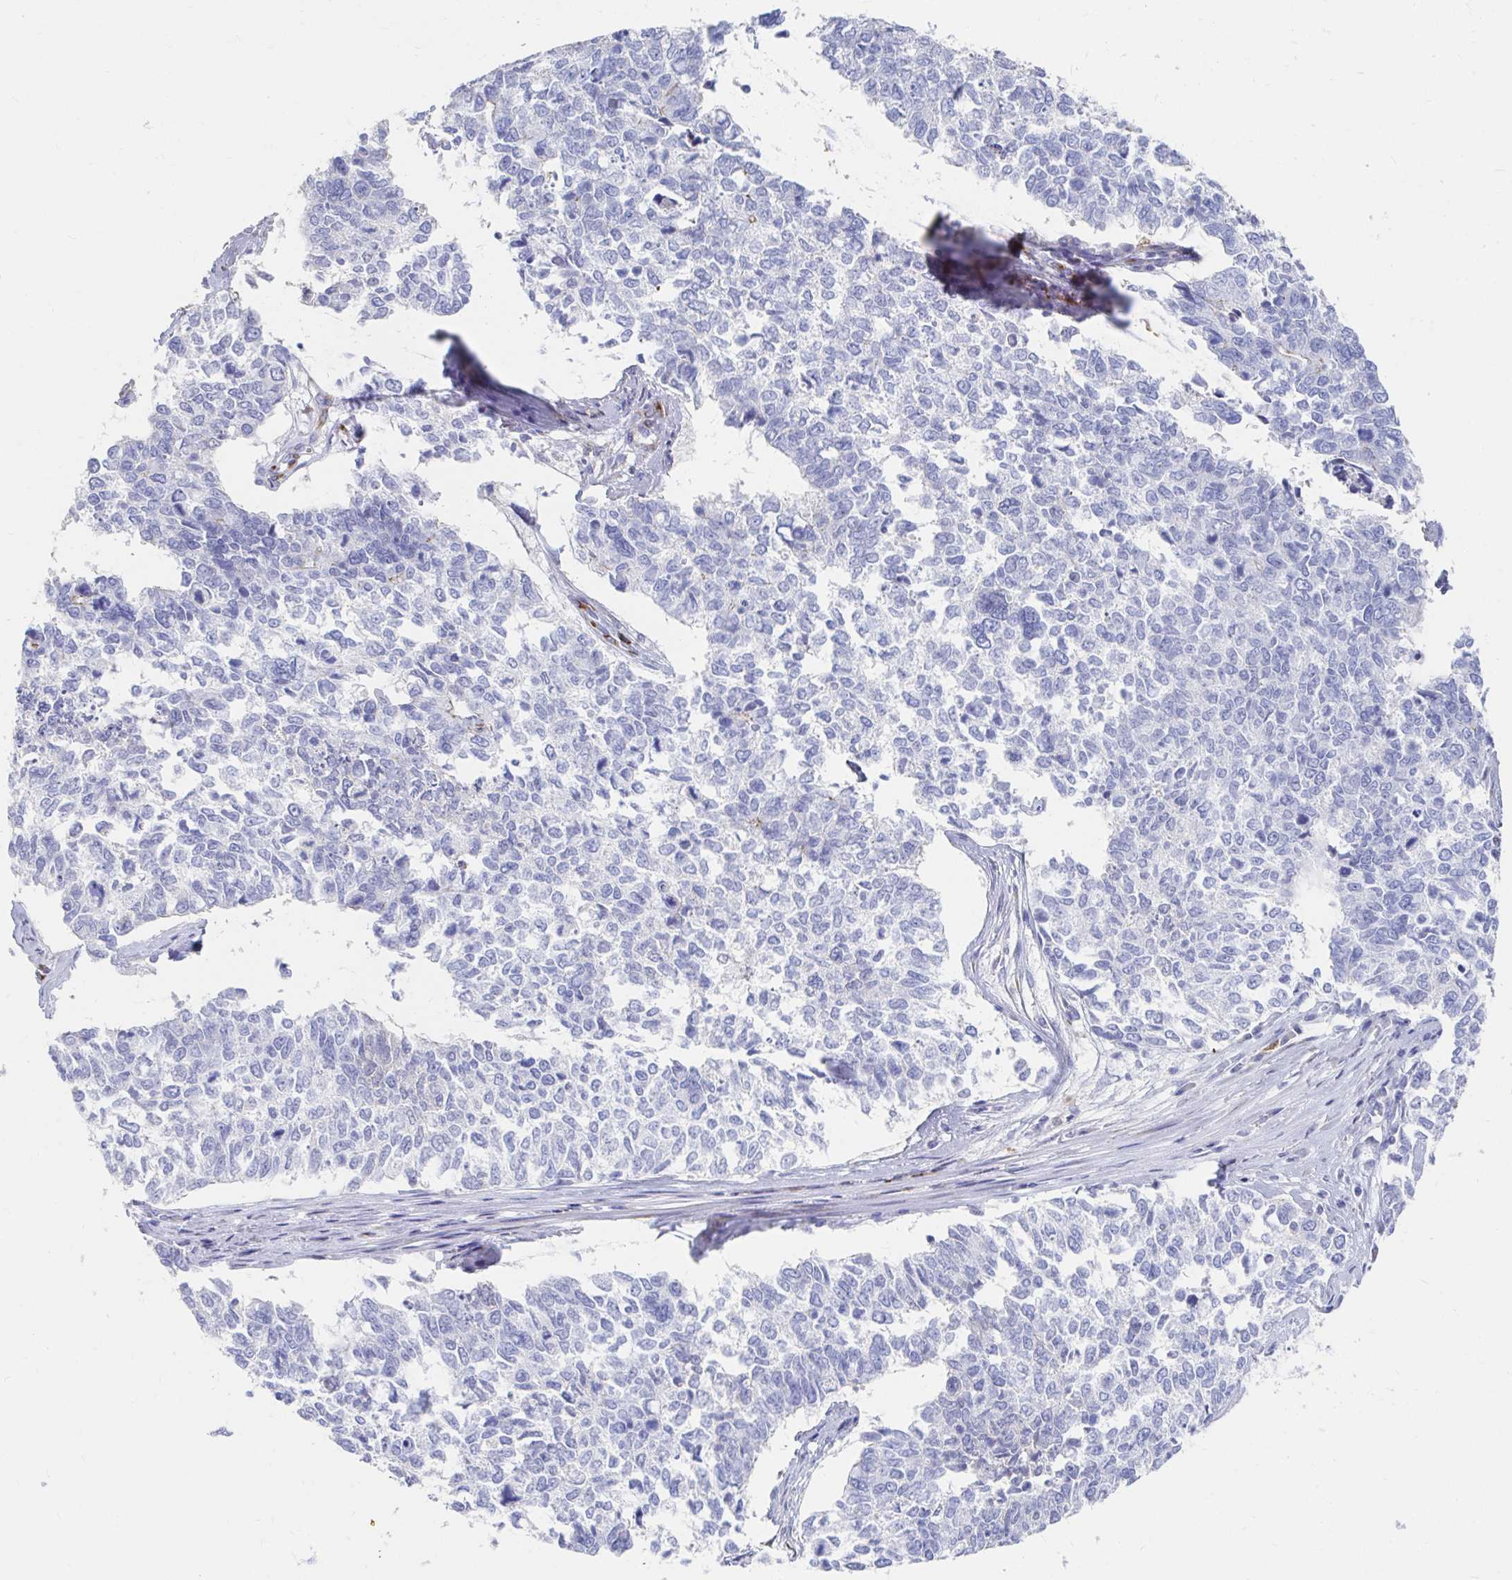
{"staining": {"intensity": "negative", "quantity": "none", "location": "none"}, "tissue": "cervical cancer", "cell_type": "Tumor cells", "image_type": "cancer", "snomed": [{"axis": "morphology", "description": "Adenocarcinoma, NOS"}, {"axis": "topography", "description": "Cervix"}], "caption": "This is a photomicrograph of immunohistochemistry staining of cervical cancer, which shows no expression in tumor cells. (Brightfield microscopy of DAB immunohistochemistry (IHC) at high magnification).", "gene": "LAMC3", "patient": {"sex": "female", "age": 63}}